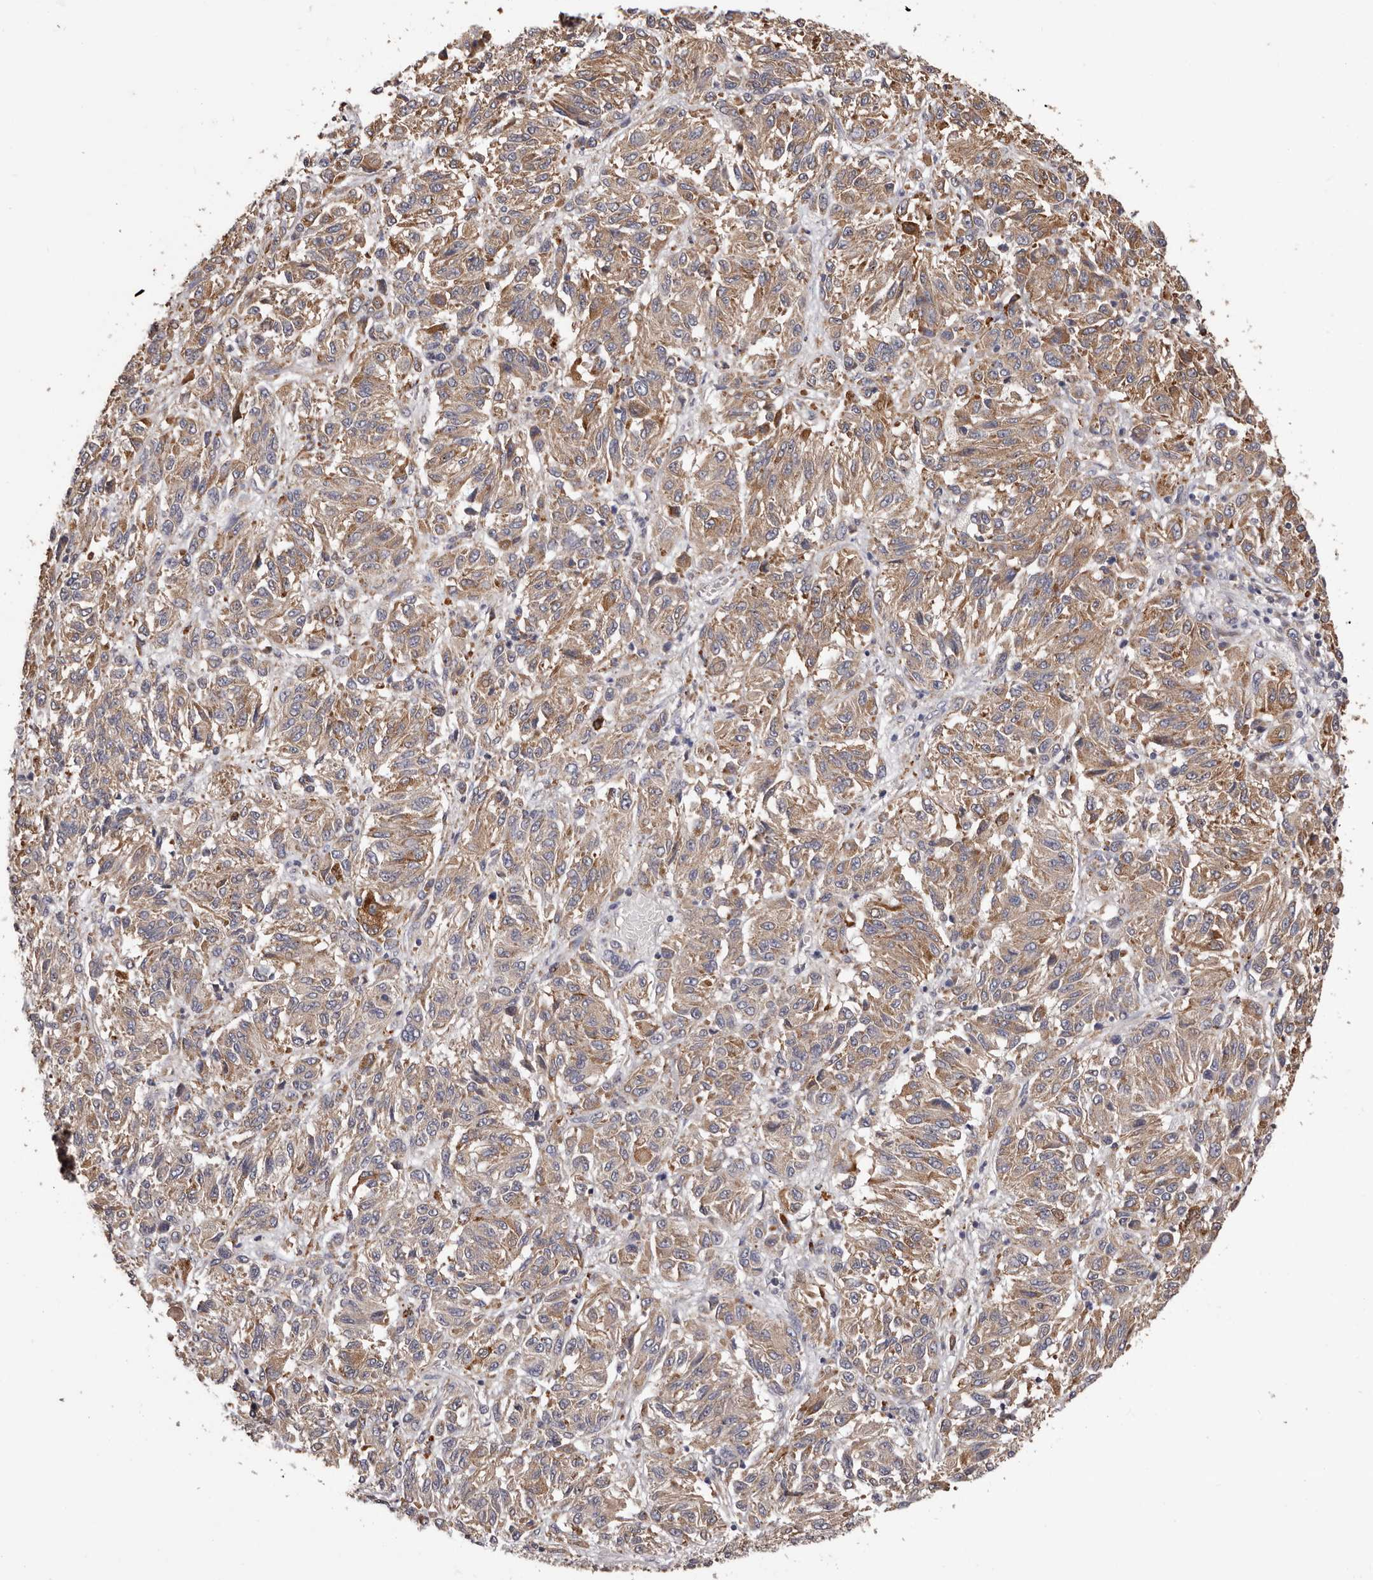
{"staining": {"intensity": "moderate", "quantity": ">75%", "location": "cytoplasmic/membranous"}, "tissue": "melanoma", "cell_type": "Tumor cells", "image_type": "cancer", "snomed": [{"axis": "morphology", "description": "Malignant melanoma, Metastatic site"}, {"axis": "topography", "description": "Lung"}], "caption": "Moderate cytoplasmic/membranous staining for a protein is present in approximately >75% of tumor cells of malignant melanoma (metastatic site) using immunohistochemistry.", "gene": "ETNK1", "patient": {"sex": "male", "age": 64}}